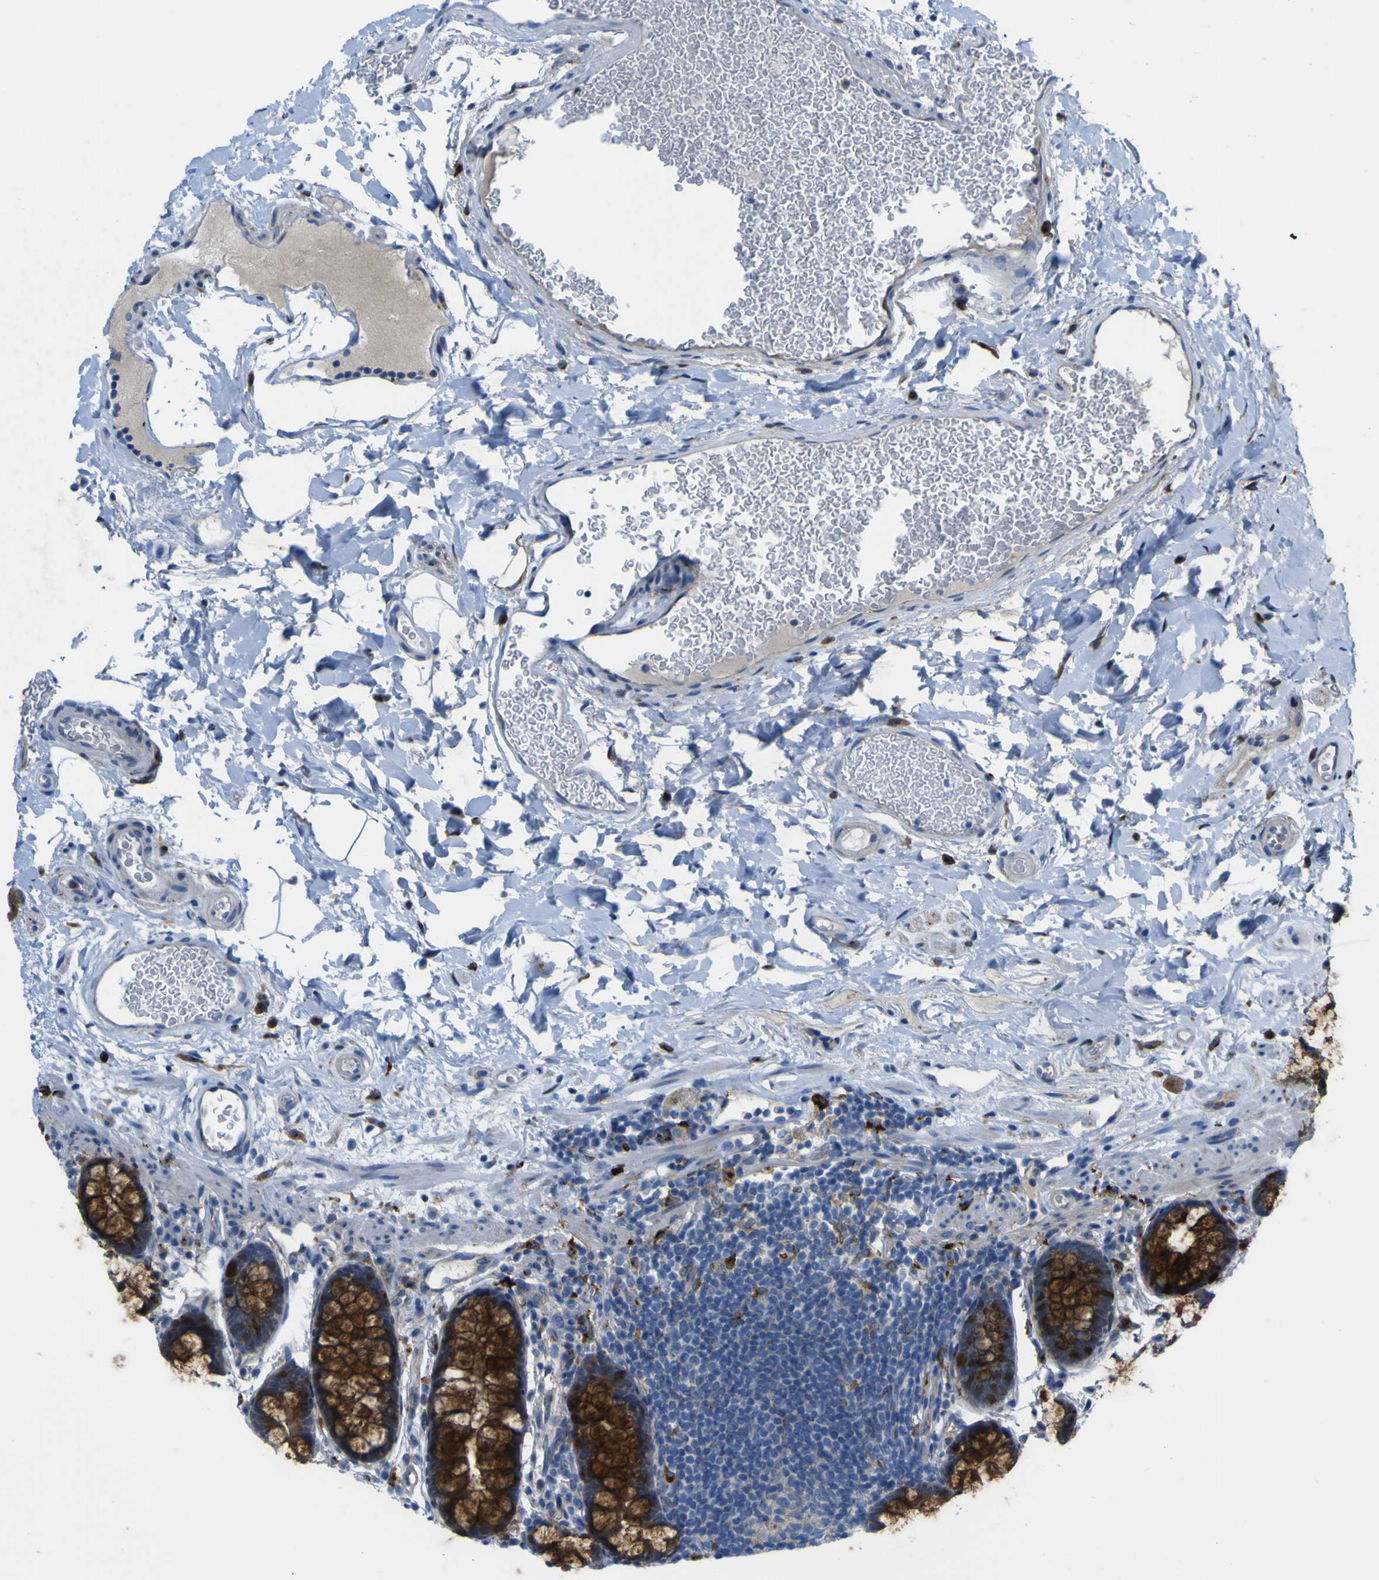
{"staining": {"intensity": "weak", "quantity": "25%-75%", "location": "cytoplasmic/membranous"}, "tissue": "colon", "cell_type": "Endothelial cells", "image_type": "normal", "snomed": [{"axis": "morphology", "description": "Normal tissue, NOS"}, {"axis": "topography", "description": "Colon"}], "caption": "Immunohistochemical staining of unremarkable colon reveals 25%-75% levels of weak cytoplasmic/membranous protein expression in approximately 25%-75% of endothelial cells.", "gene": "CST3", "patient": {"sex": "female", "age": 80}}